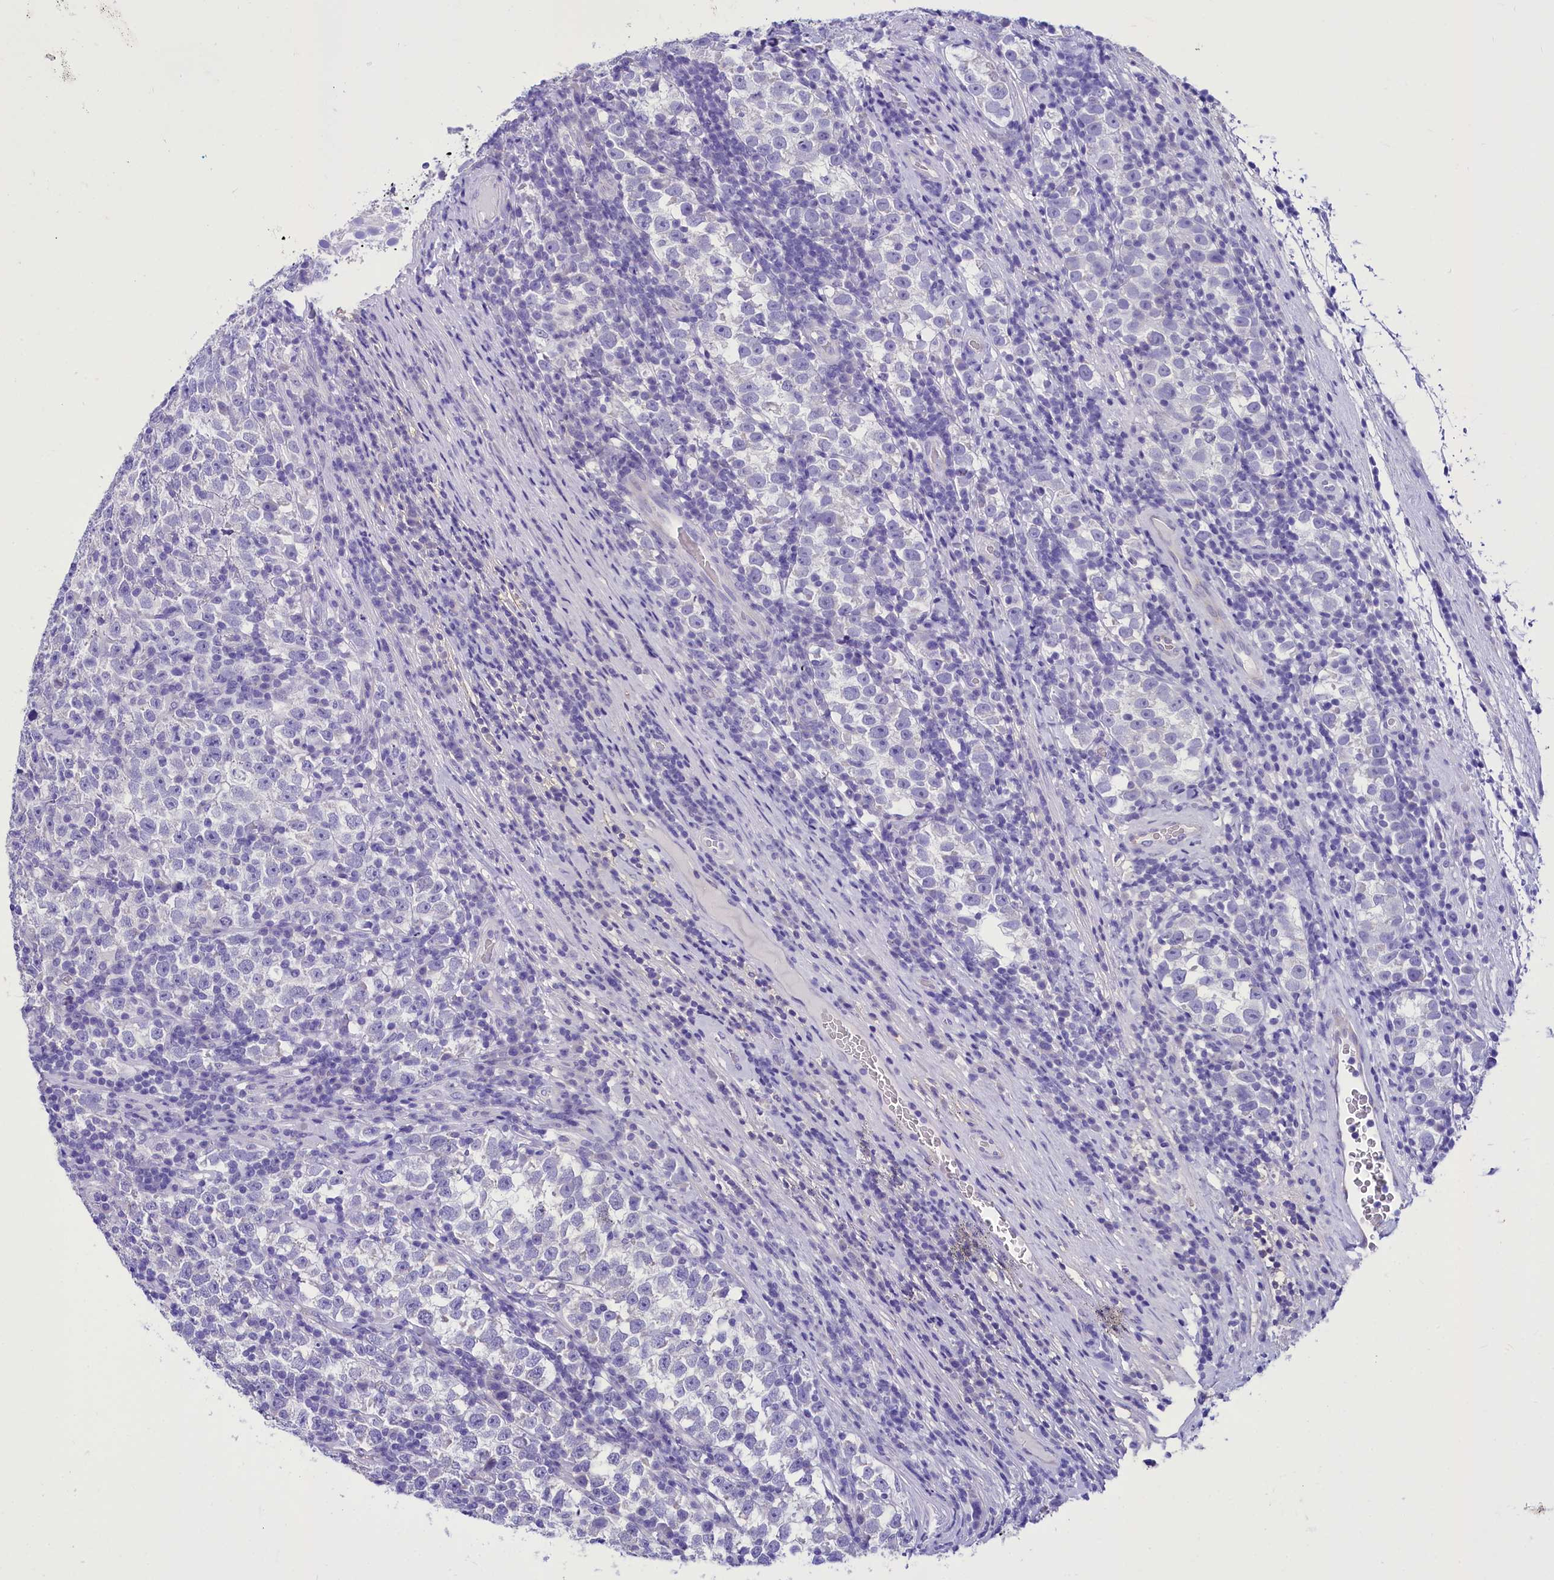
{"staining": {"intensity": "negative", "quantity": "none", "location": "none"}, "tissue": "testis cancer", "cell_type": "Tumor cells", "image_type": "cancer", "snomed": [{"axis": "morphology", "description": "Normal tissue, NOS"}, {"axis": "morphology", "description": "Seminoma, NOS"}, {"axis": "topography", "description": "Testis"}], "caption": "Seminoma (testis) was stained to show a protein in brown. There is no significant positivity in tumor cells.", "gene": "TTC36", "patient": {"sex": "male", "age": 43}}